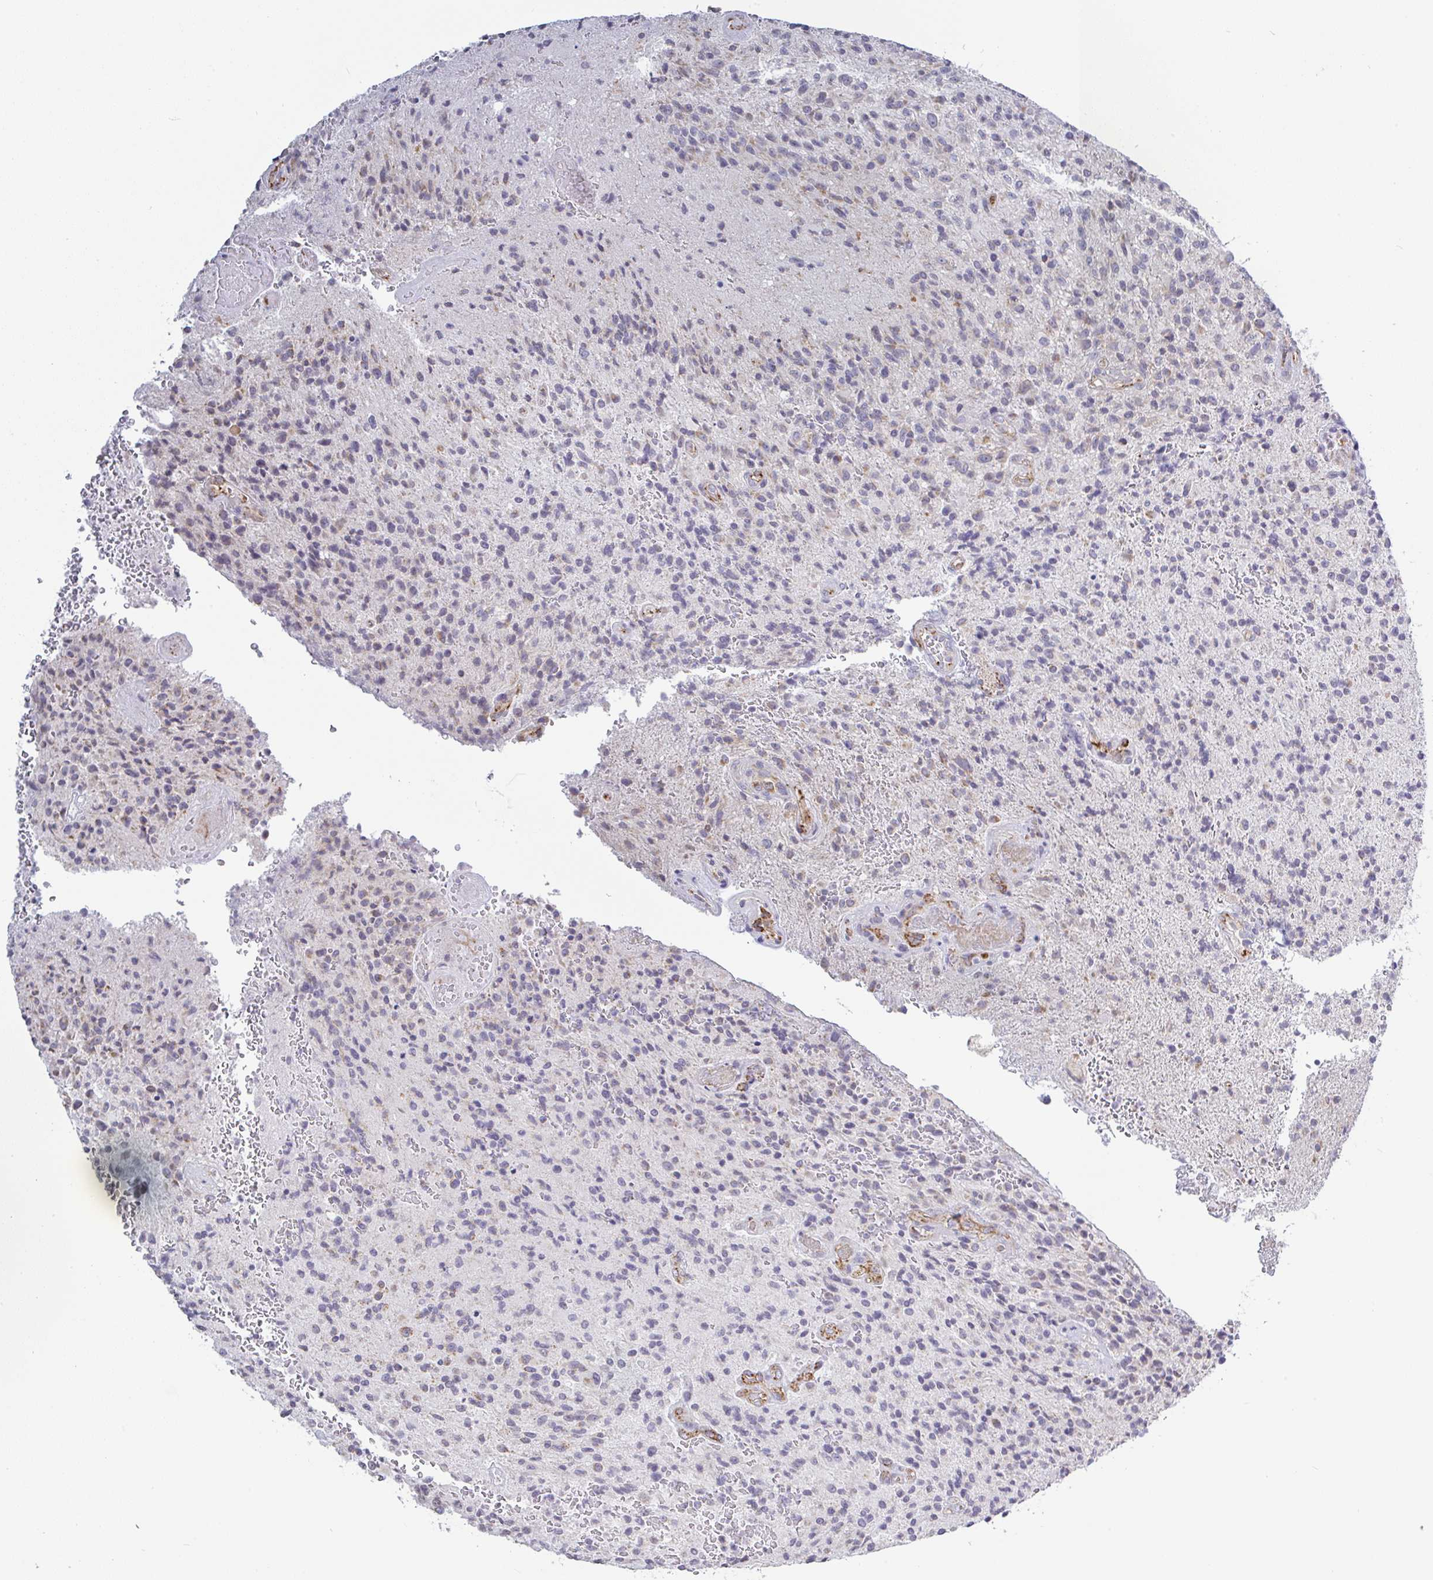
{"staining": {"intensity": "negative", "quantity": "none", "location": "none"}, "tissue": "glioma", "cell_type": "Tumor cells", "image_type": "cancer", "snomed": [{"axis": "morphology", "description": "Normal tissue, NOS"}, {"axis": "morphology", "description": "Glioma, malignant, High grade"}, {"axis": "topography", "description": "Cerebral cortex"}], "caption": "Tumor cells are negative for protein expression in human high-grade glioma (malignant).", "gene": "PLCD4", "patient": {"sex": "male", "age": 56}}